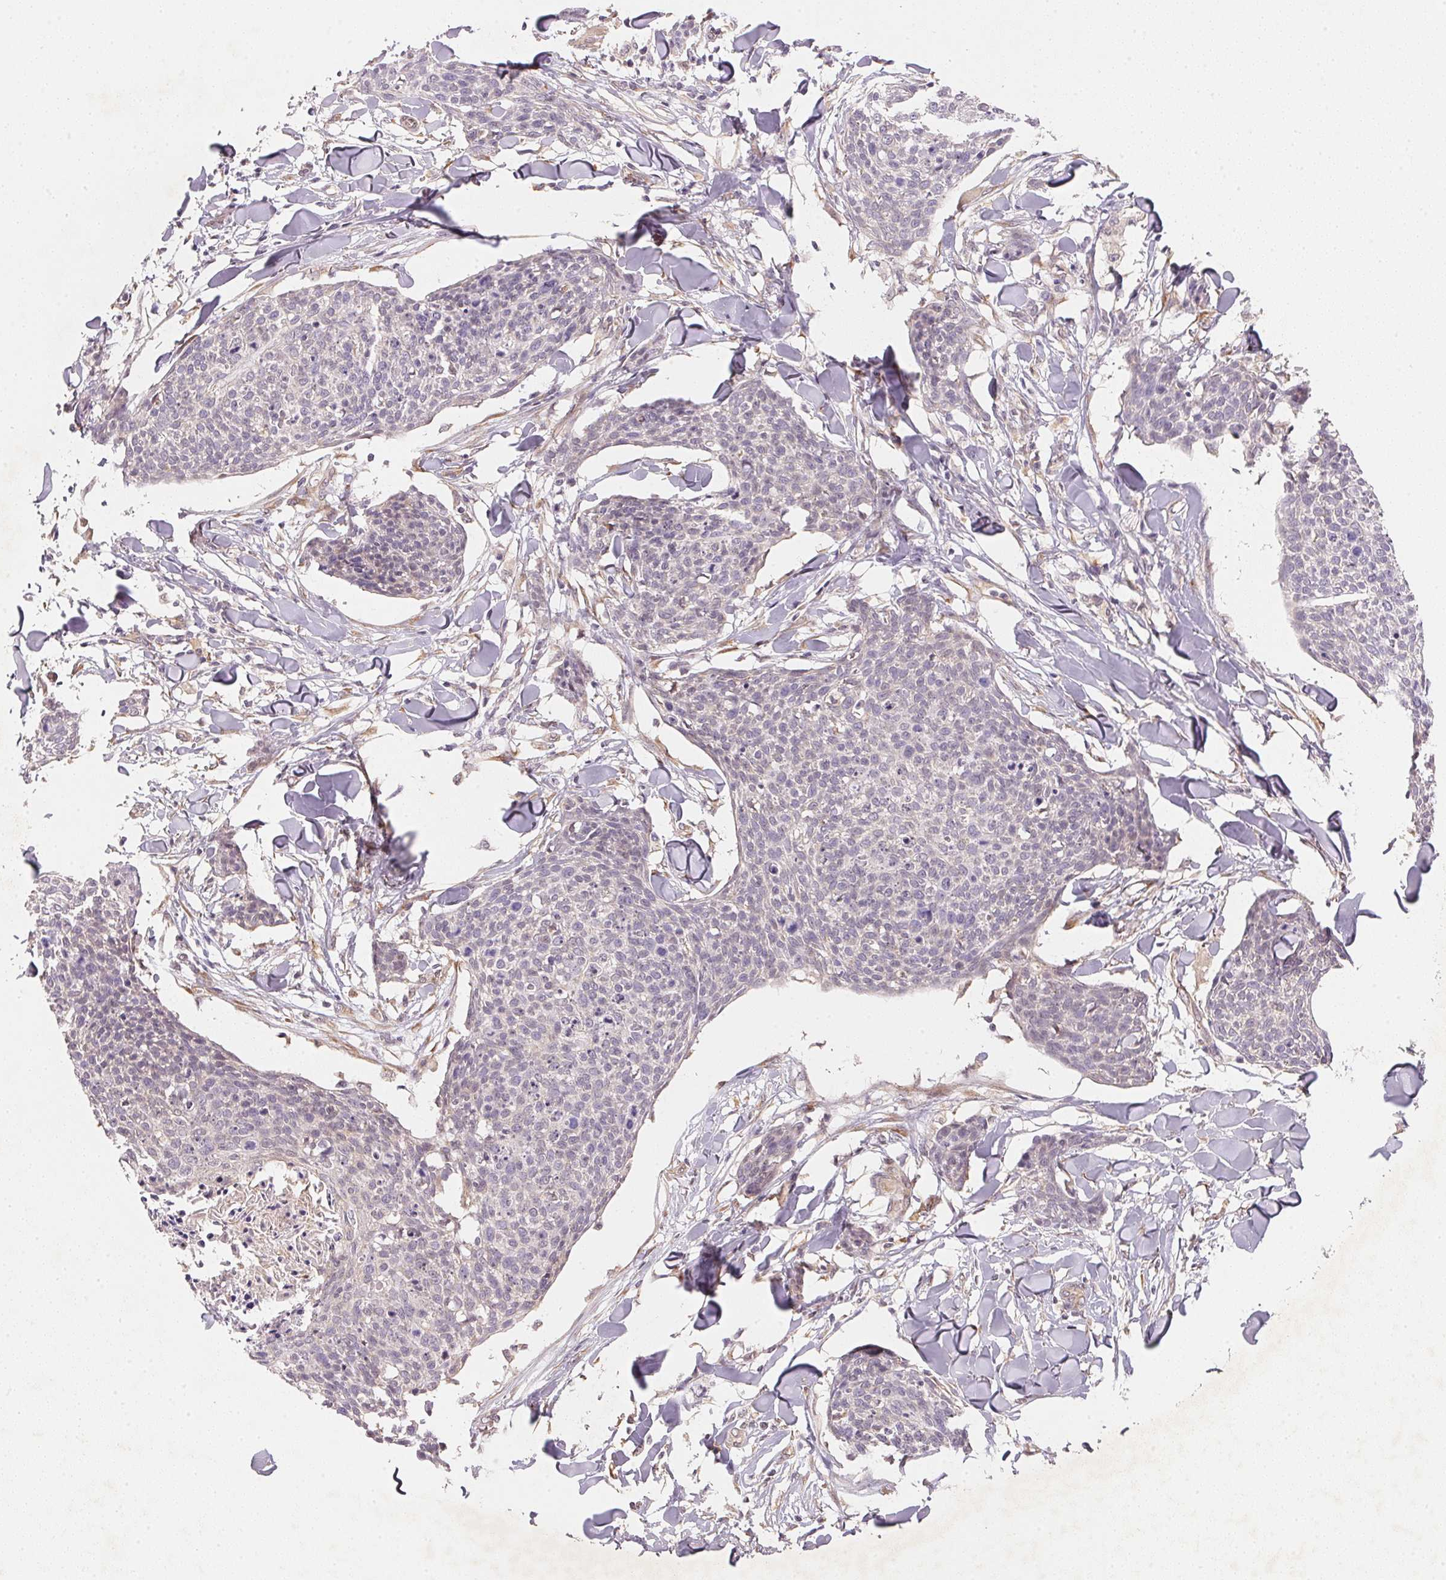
{"staining": {"intensity": "negative", "quantity": "none", "location": "none"}, "tissue": "skin cancer", "cell_type": "Tumor cells", "image_type": "cancer", "snomed": [{"axis": "morphology", "description": "Squamous cell carcinoma, NOS"}, {"axis": "topography", "description": "Skin"}, {"axis": "topography", "description": "Vulva"}], "caption": "Skin cancer (squamous cell carcinoma) was stained to show a protein in brown. There is no significant staining in tumor cells.", "gene": "EI24", "patient": {"sex": "female", "age": 75}}